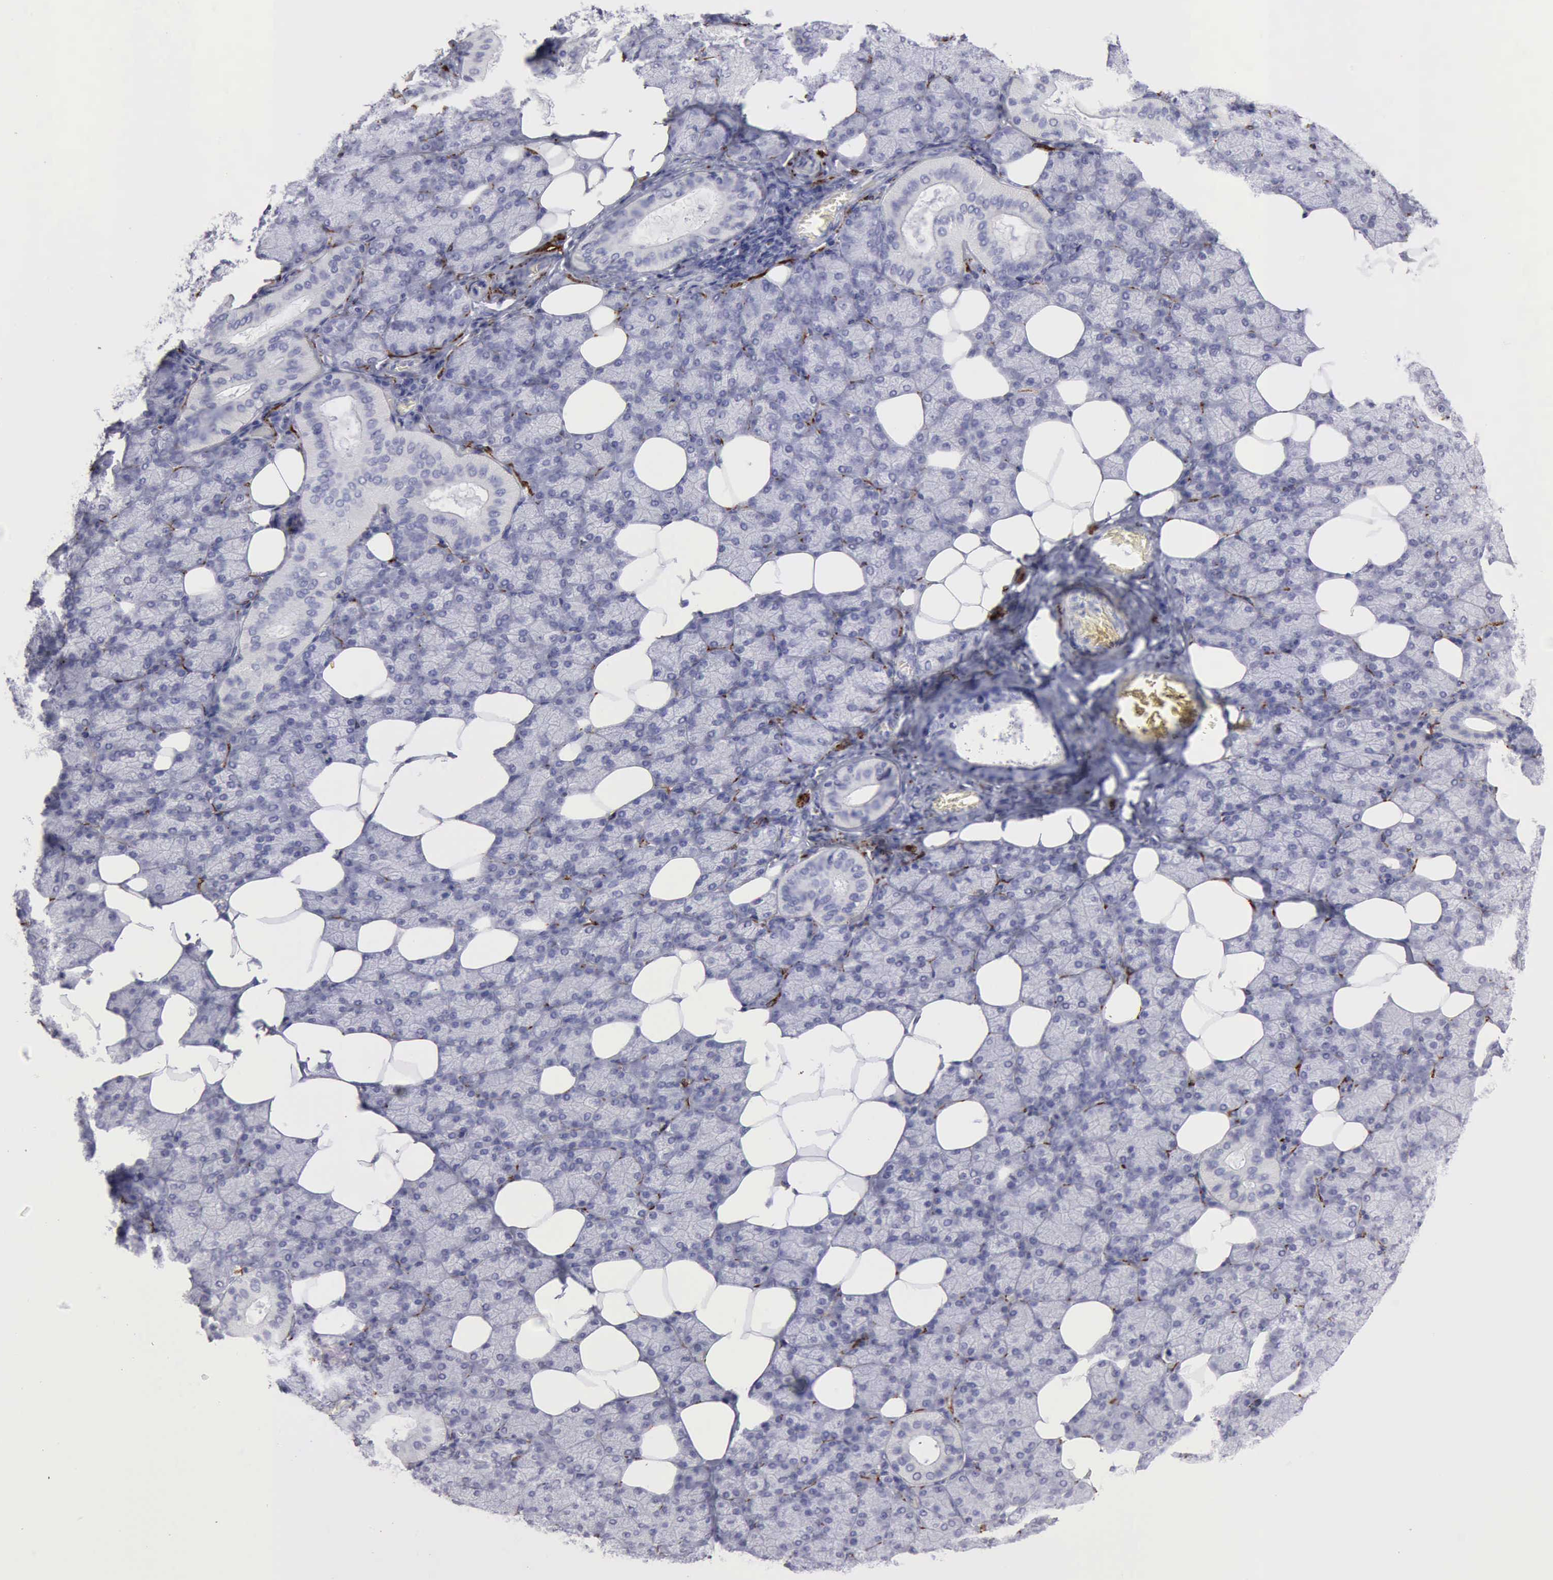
{"staining": {"intensity": "negative", "quantity": "none", "location": "none"}, "tissue": "salivary gland", "cell_type": "Glandular cells", "image_type": "normal", "snomed": [{"axis": "morphology", "description": "Normal tissue, NOS"}, {"axis": "topography", "description": "Lymph node"}, {"axis": "topography", "description": "Salivary gland"}], "caption": "IHC of normal human salivary gland displays no staining in glandular cells. Brightfield microscopy of immunohistochemistry stained with DAB (3,3'-diaminobenzidine) (brown) and hematoxylin (blue), captured at high magnification.", "gene": "NCAM1", "patient": {"sex": "male", "age": 8}}